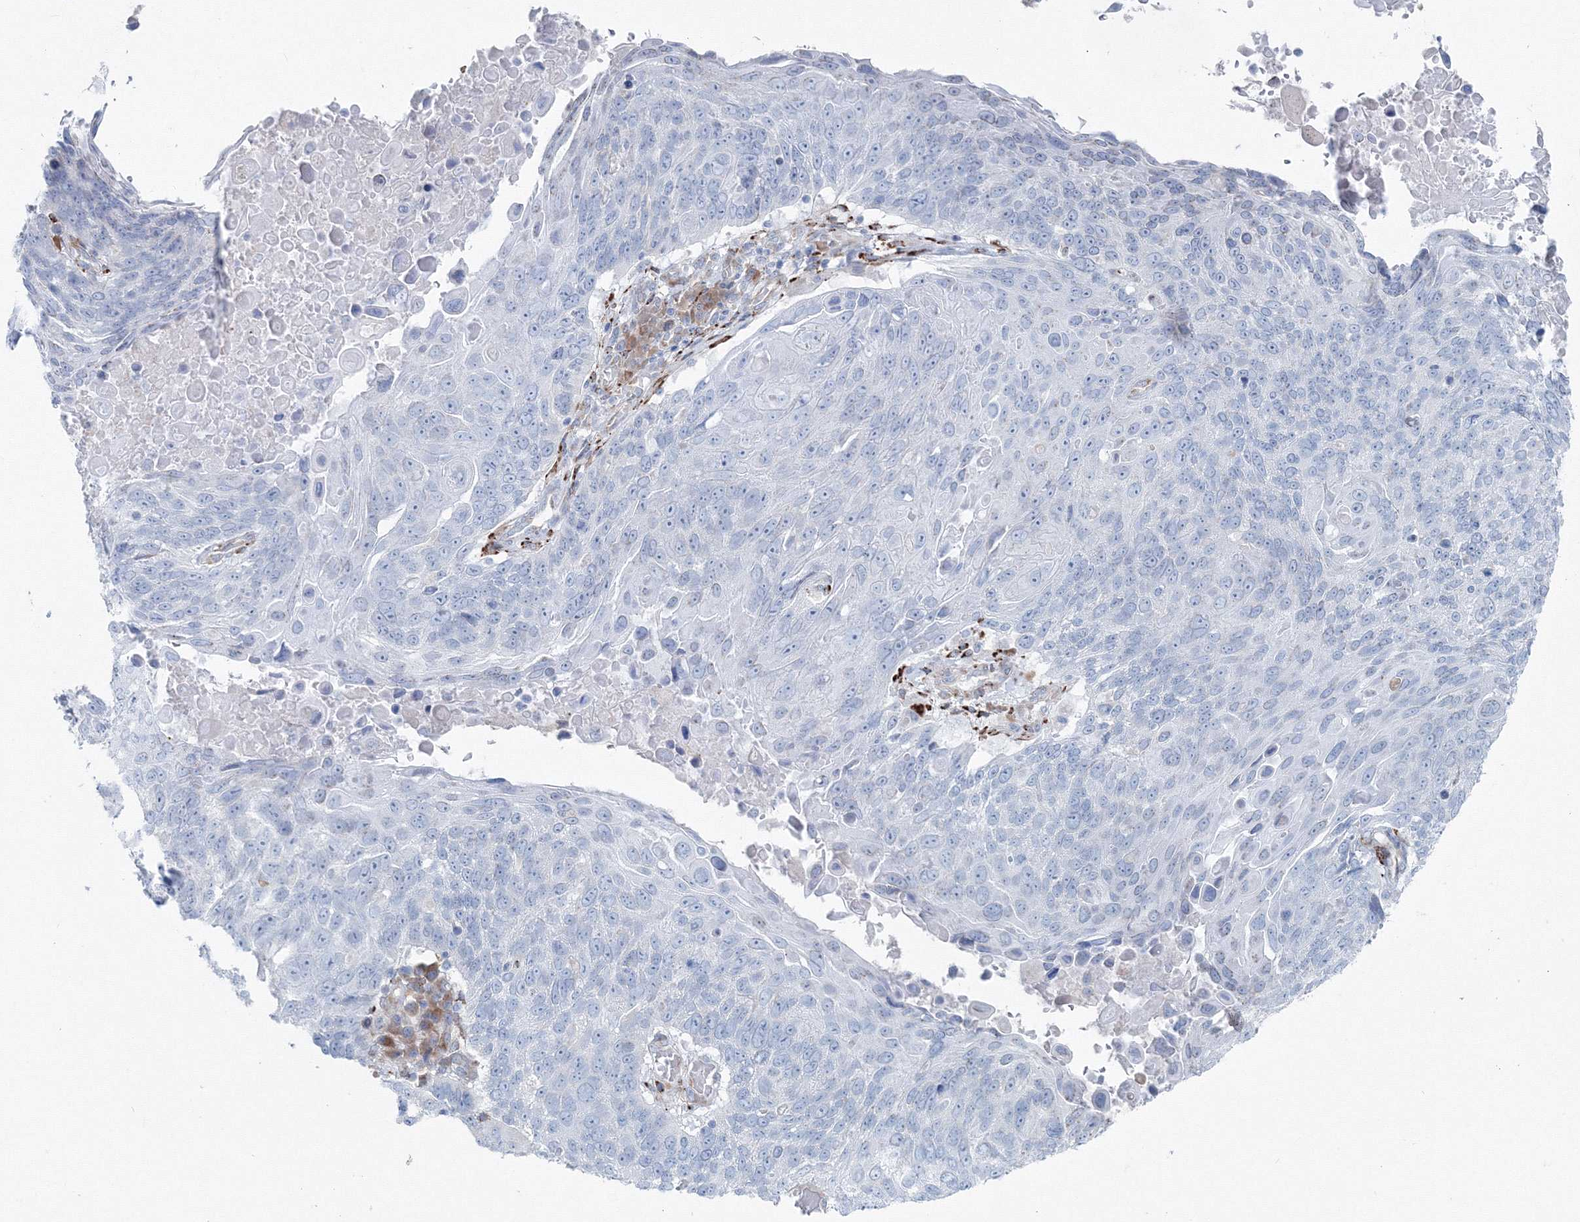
{"staining": {"intensity": "negative", "quantity": "none", "location": "none"}, "tissue": "lung cancer", "cell_type": "Tumor cells", "image_type": "cancer", "snomed": [{"axis": "morphology", "description": "Squamous cell carcinoma, NOS"}, {"axis": "topography", "description": "Lung"}], "caption": "Immunohistochemistry (IHC) photomicrograph of human lung cancer (squamous cell carcinoma) stained for a protein (brown), which demonstrates no expression in tumor cells.", "gene": "RCN1", "patient": {"sex": "male", "age": 66}}